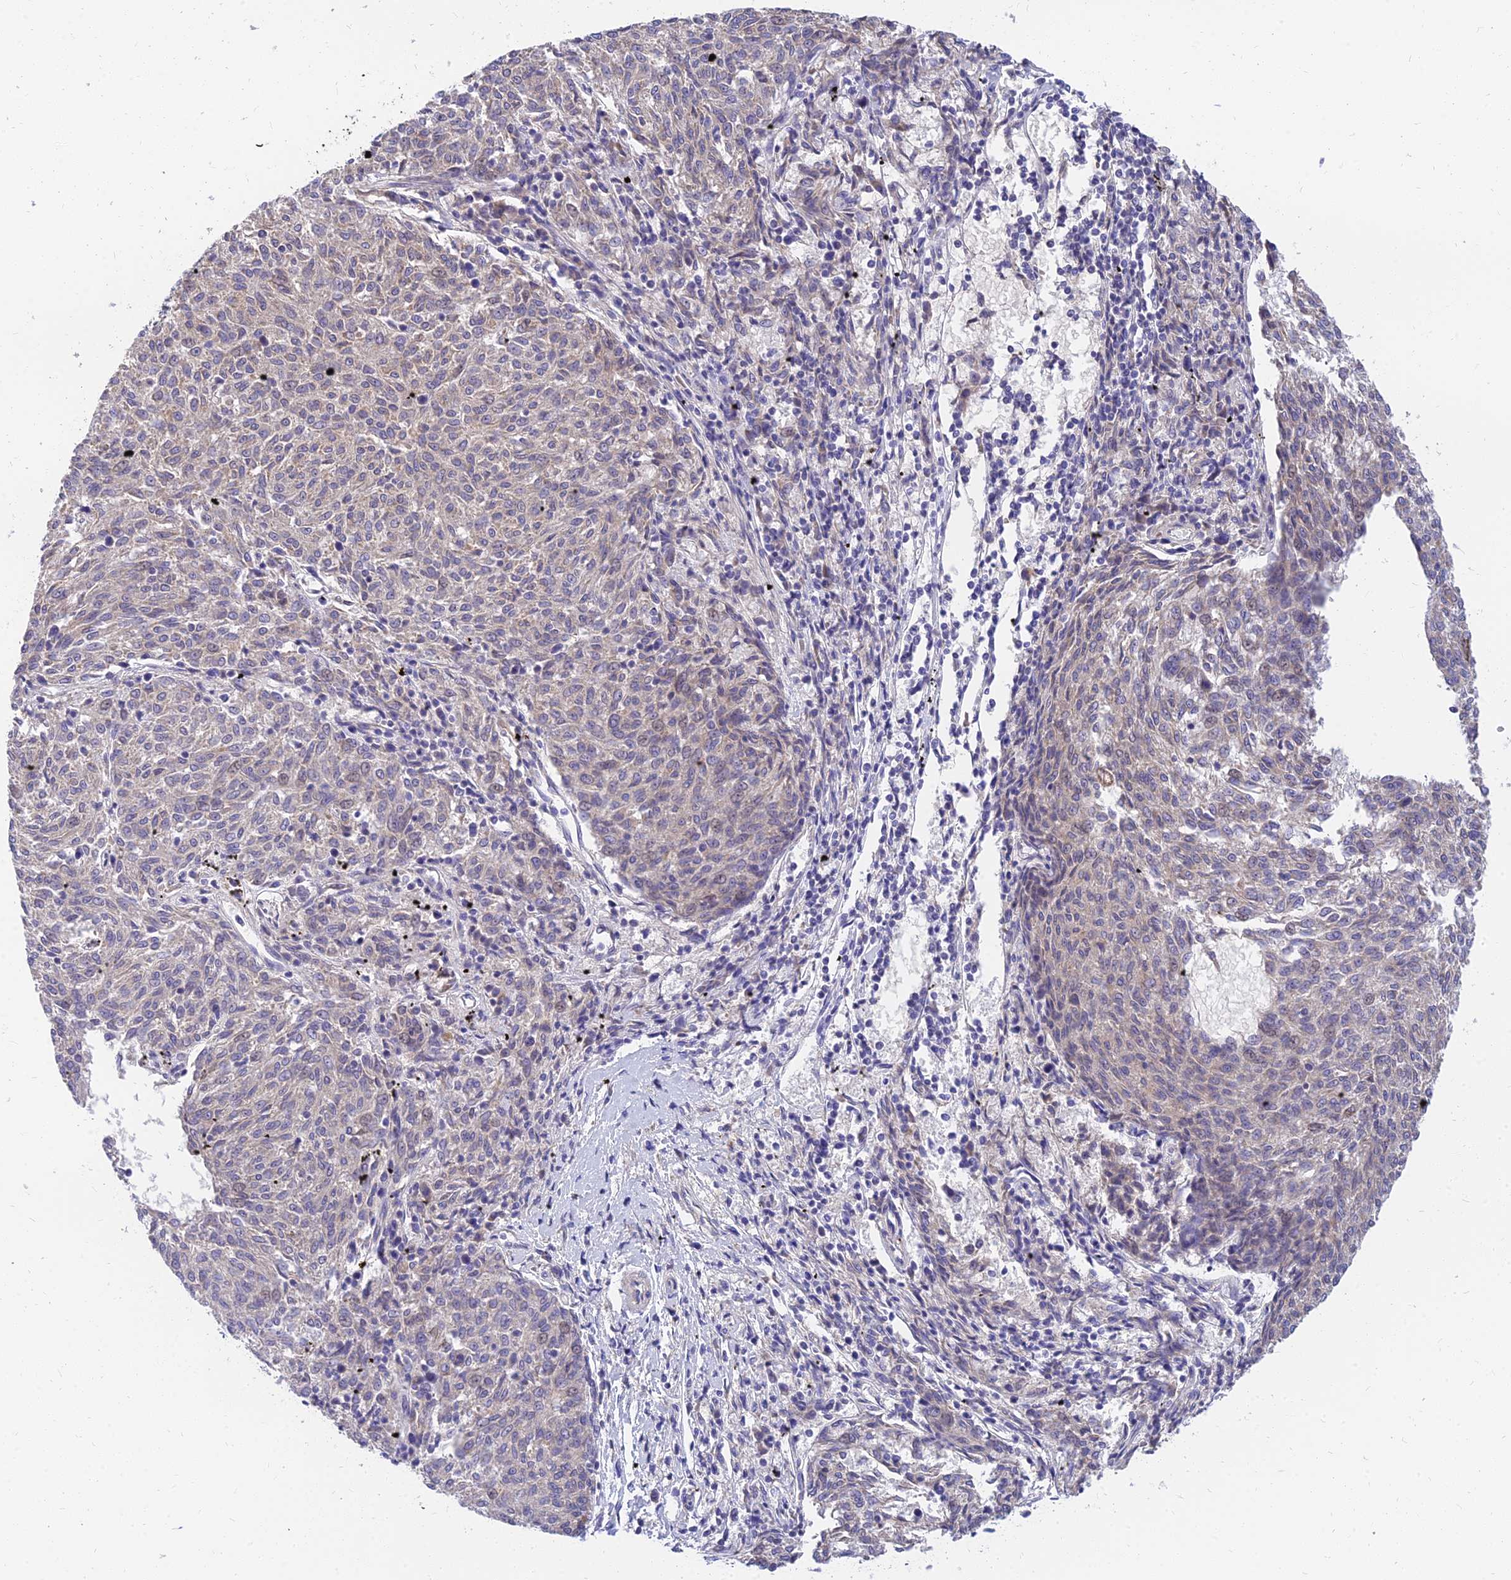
{"staining": {"intensity": "weak", "quantity": "<25%", "location": "nuclear"}, "tissue": "melanoma", "cell_type": "Tumor cells", "image_type": "cancer", "snomed": [{"axis": "morphology", "description": "Malignant melanoma, NOS"}, {"axis": "topography", "description": "Skin"}], "caption": "IHC of malignant melanoma displays no positivity in tumor cells.", "gene": "ANKS4B", "patient": {"sex": "female", "age": 72}}